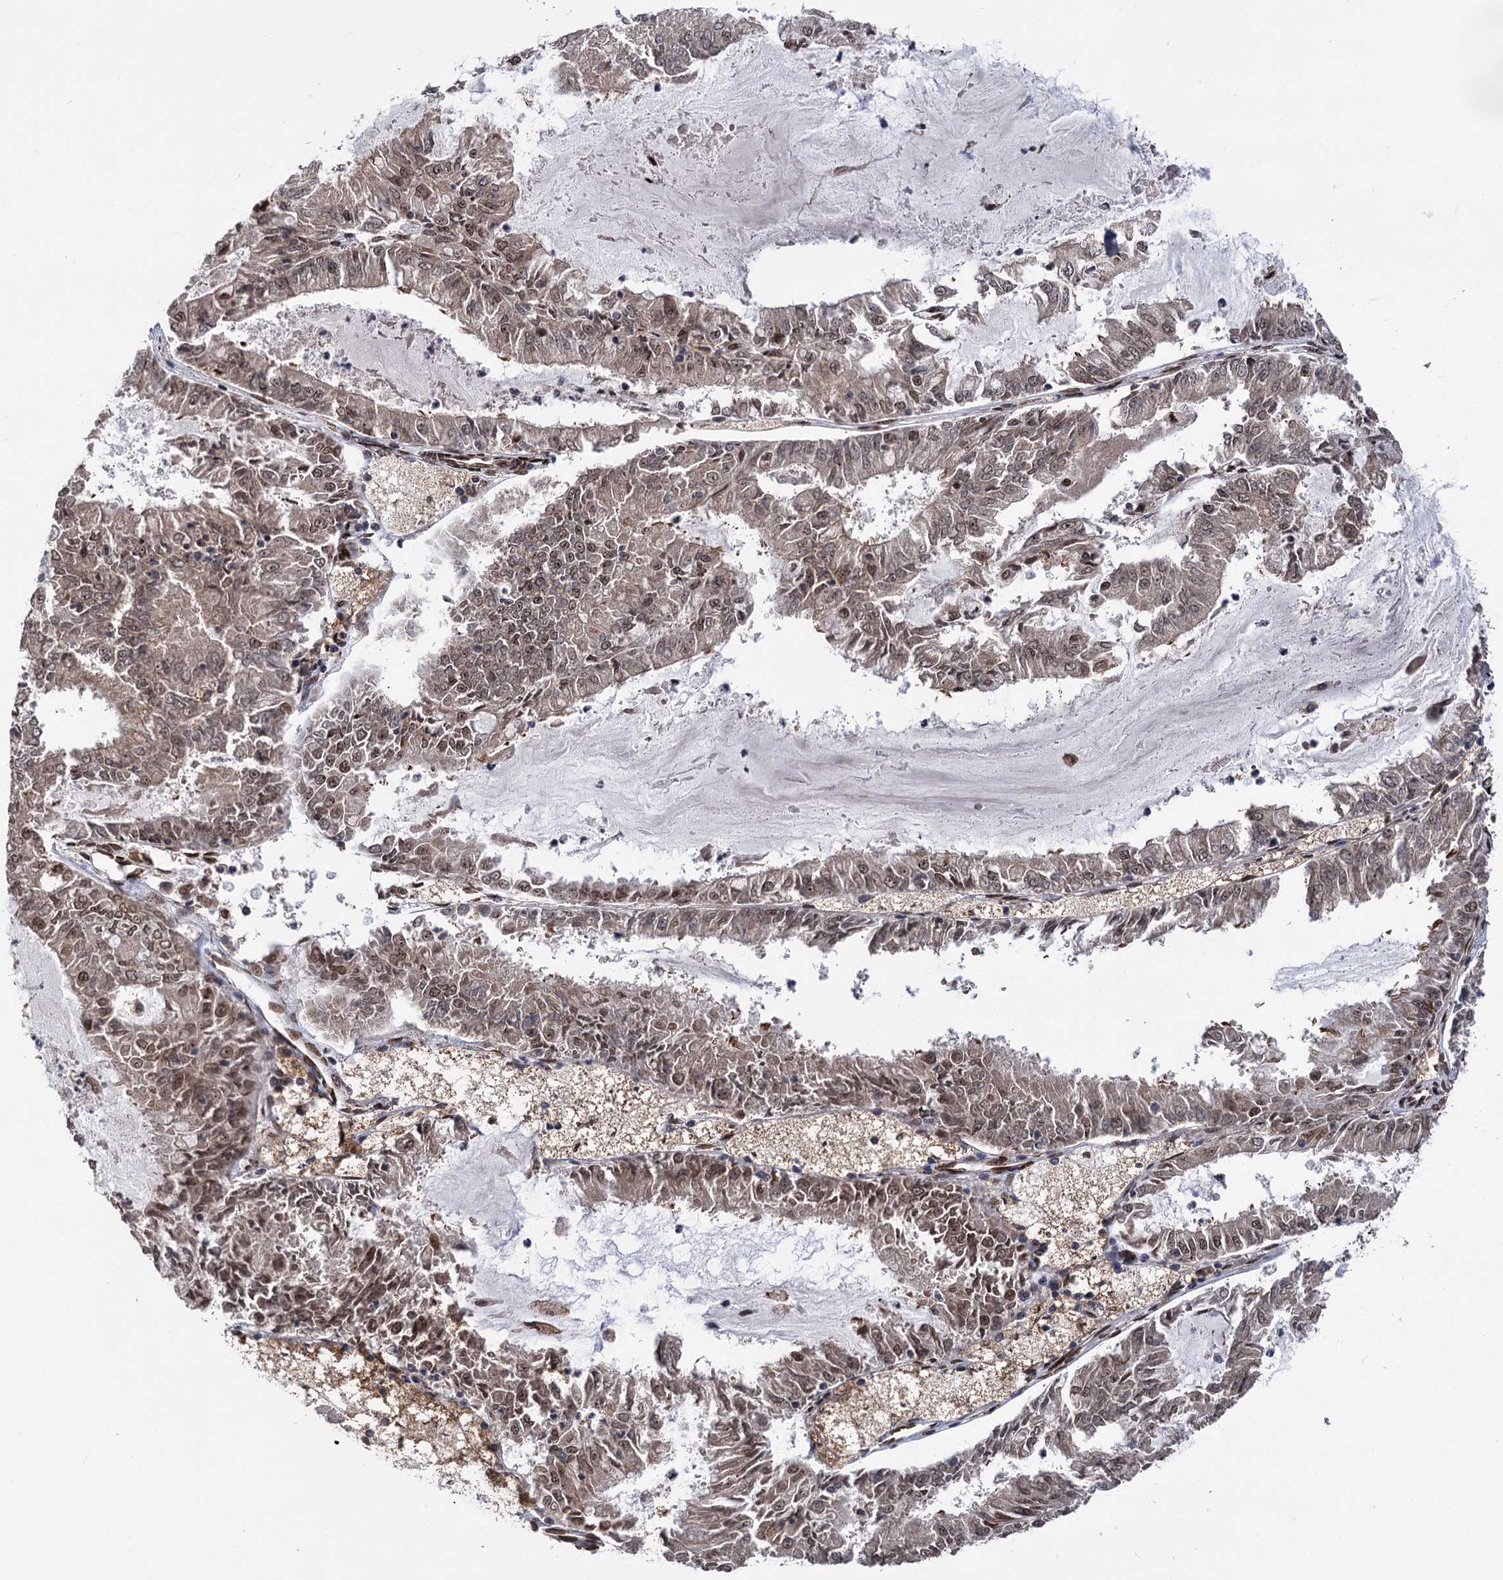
{"staining": {"intensity": "weak", "quantity": ">75%", "location": "cytoplasmic/membranous,nuclear"}, "tissue": "endometrial cancer", "cell_type": "Tumor cells", "image_type": "cancer", "snomed": [{"axis": "morphology", "description": "Adenocarcinoma, NOS"}, {"axis": "topography", "description": "Endometrium"}], "caption": "DAB (3,3'-diaminobenzidine) immunohistochemical staining of human adenocarcinoma (endometrial) reveals weak cytoplasmic/membranous and nuclear protein expression in about >75% of tumor cells. Nuclei are stained in blue.", "gene": "MESD", "patient": {"sex": "female", "age": 57}}